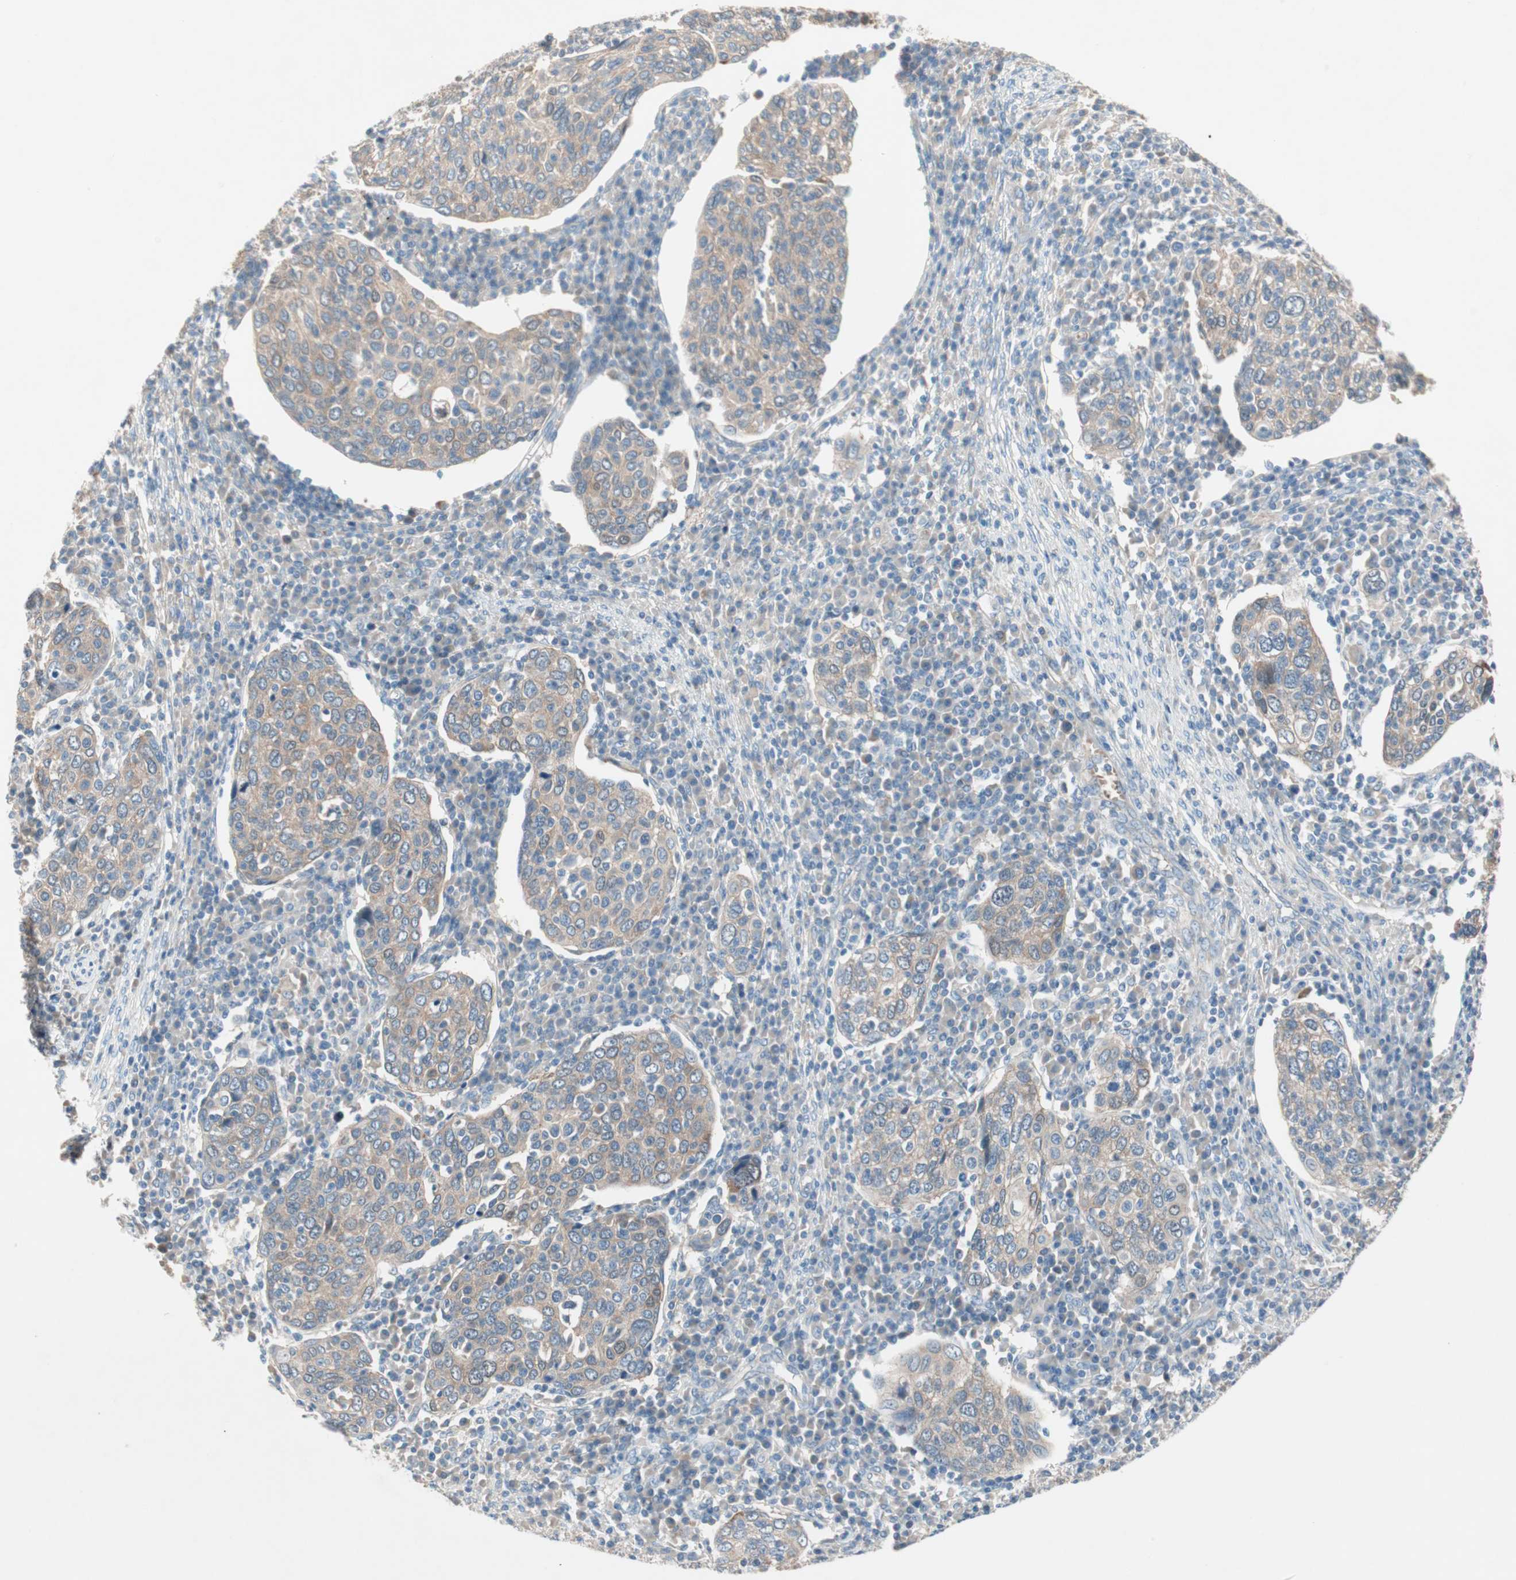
{"staining": {"intensity": "weak", "quantity": "<25%", "location": "cytoplasmic/membranous"}, "tissue": "cervical cancer", "cell_type": "Tumor cells", "image_type": "cancer", "snomed": [{"axis": "morphology", "description": "Squamous cell carcinoma, NOS"}, {"axis": "topography", "description": "Cervix"}], "caption": "Immunohistochemical staining of cervical cancer shows no significant staining in tumor cells.", "gene": "GLUL", "patient": {"sex": "female", "age": 40}}